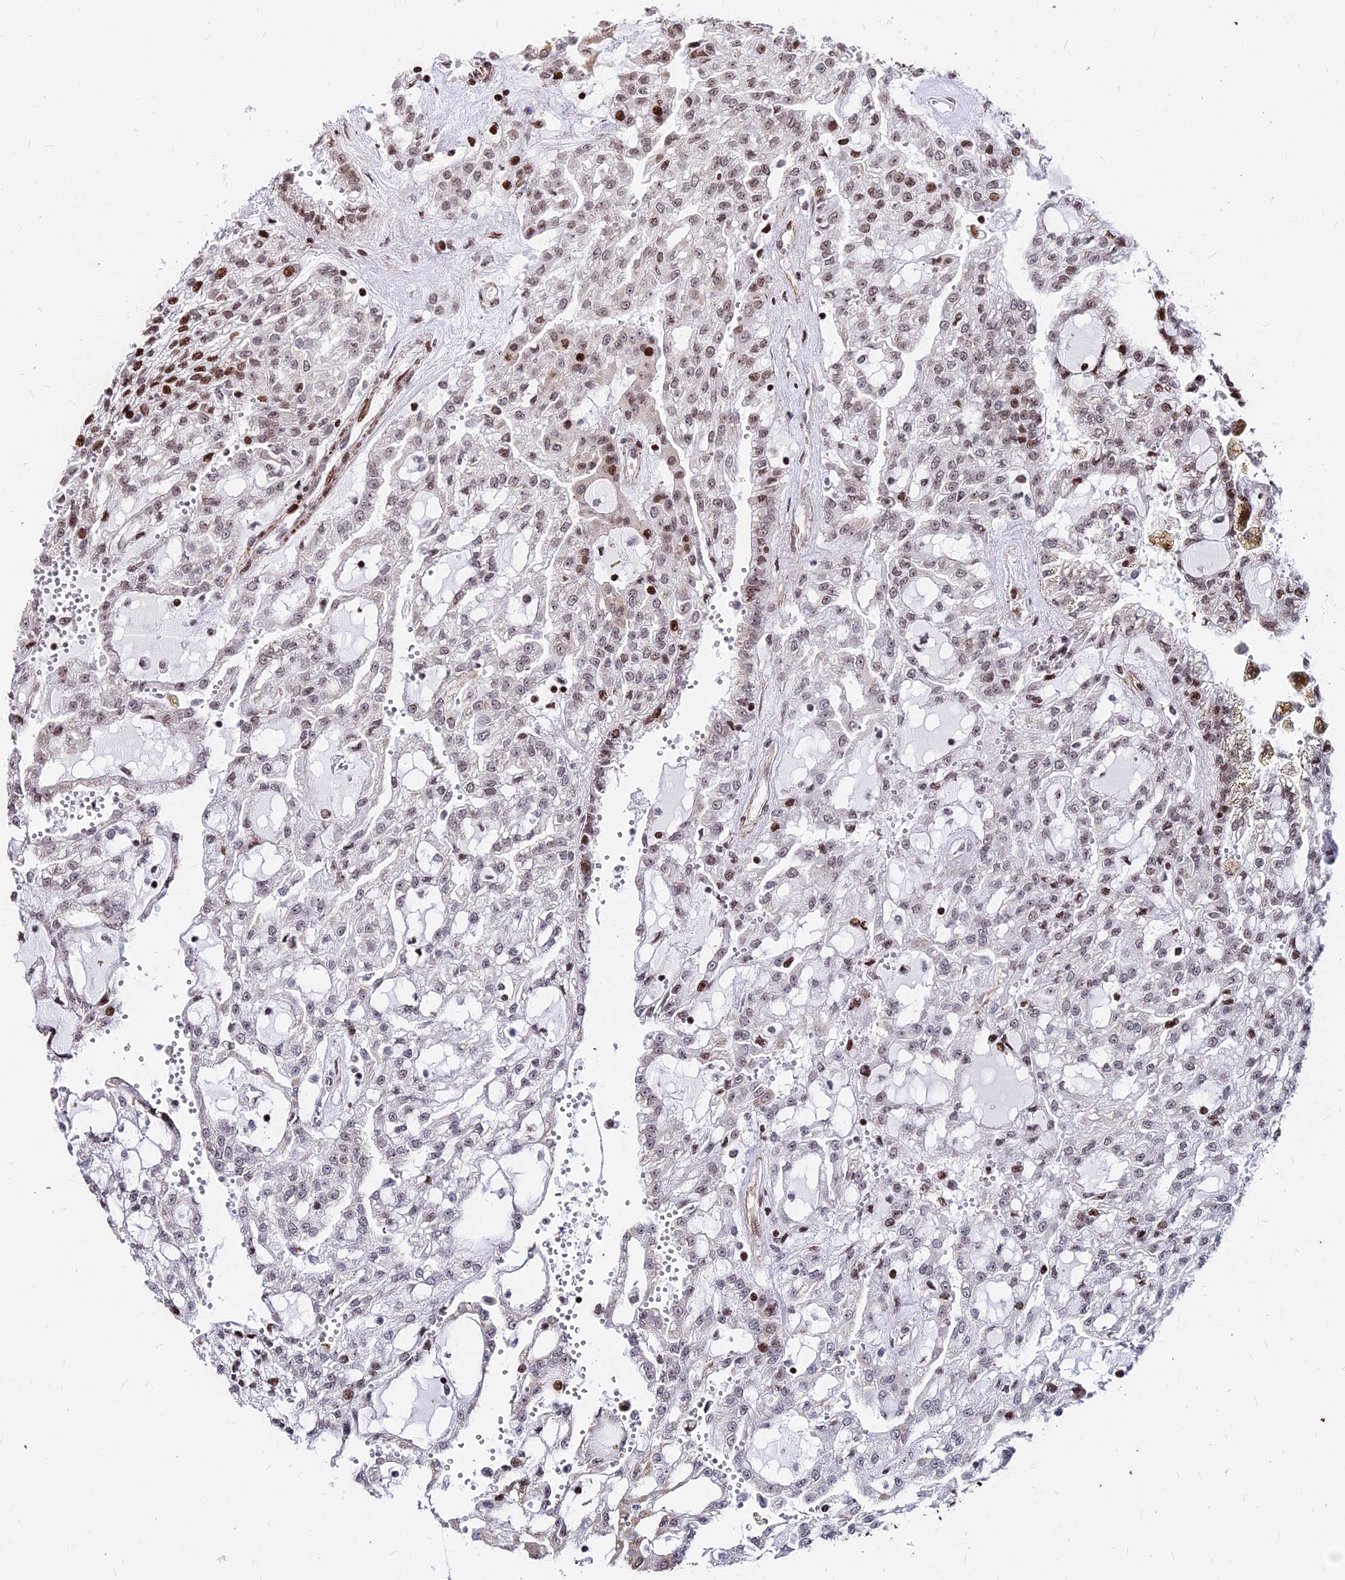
{"staining": {"intensity": "moderate", "quantity": "25%-75%", "location": "nuclear"}, "tissue": "renal cancer", "cell_type": "Tumor cells", "image_type": "cancer", "snomed": [{"axis": "morphology", "description": "Adenocarcinoma, NOS"}, {"axis": "topography", "description": "Kidney"}], "caption": "A histopathology image showing moderate nuclear staining in approximately 25%-75% of tumor cells in renal adenocarcinoma, as visualized by brown immunohistochemical staining.", "gene": "NYAP2", "patient": {"sex": "male", "age": 63}}